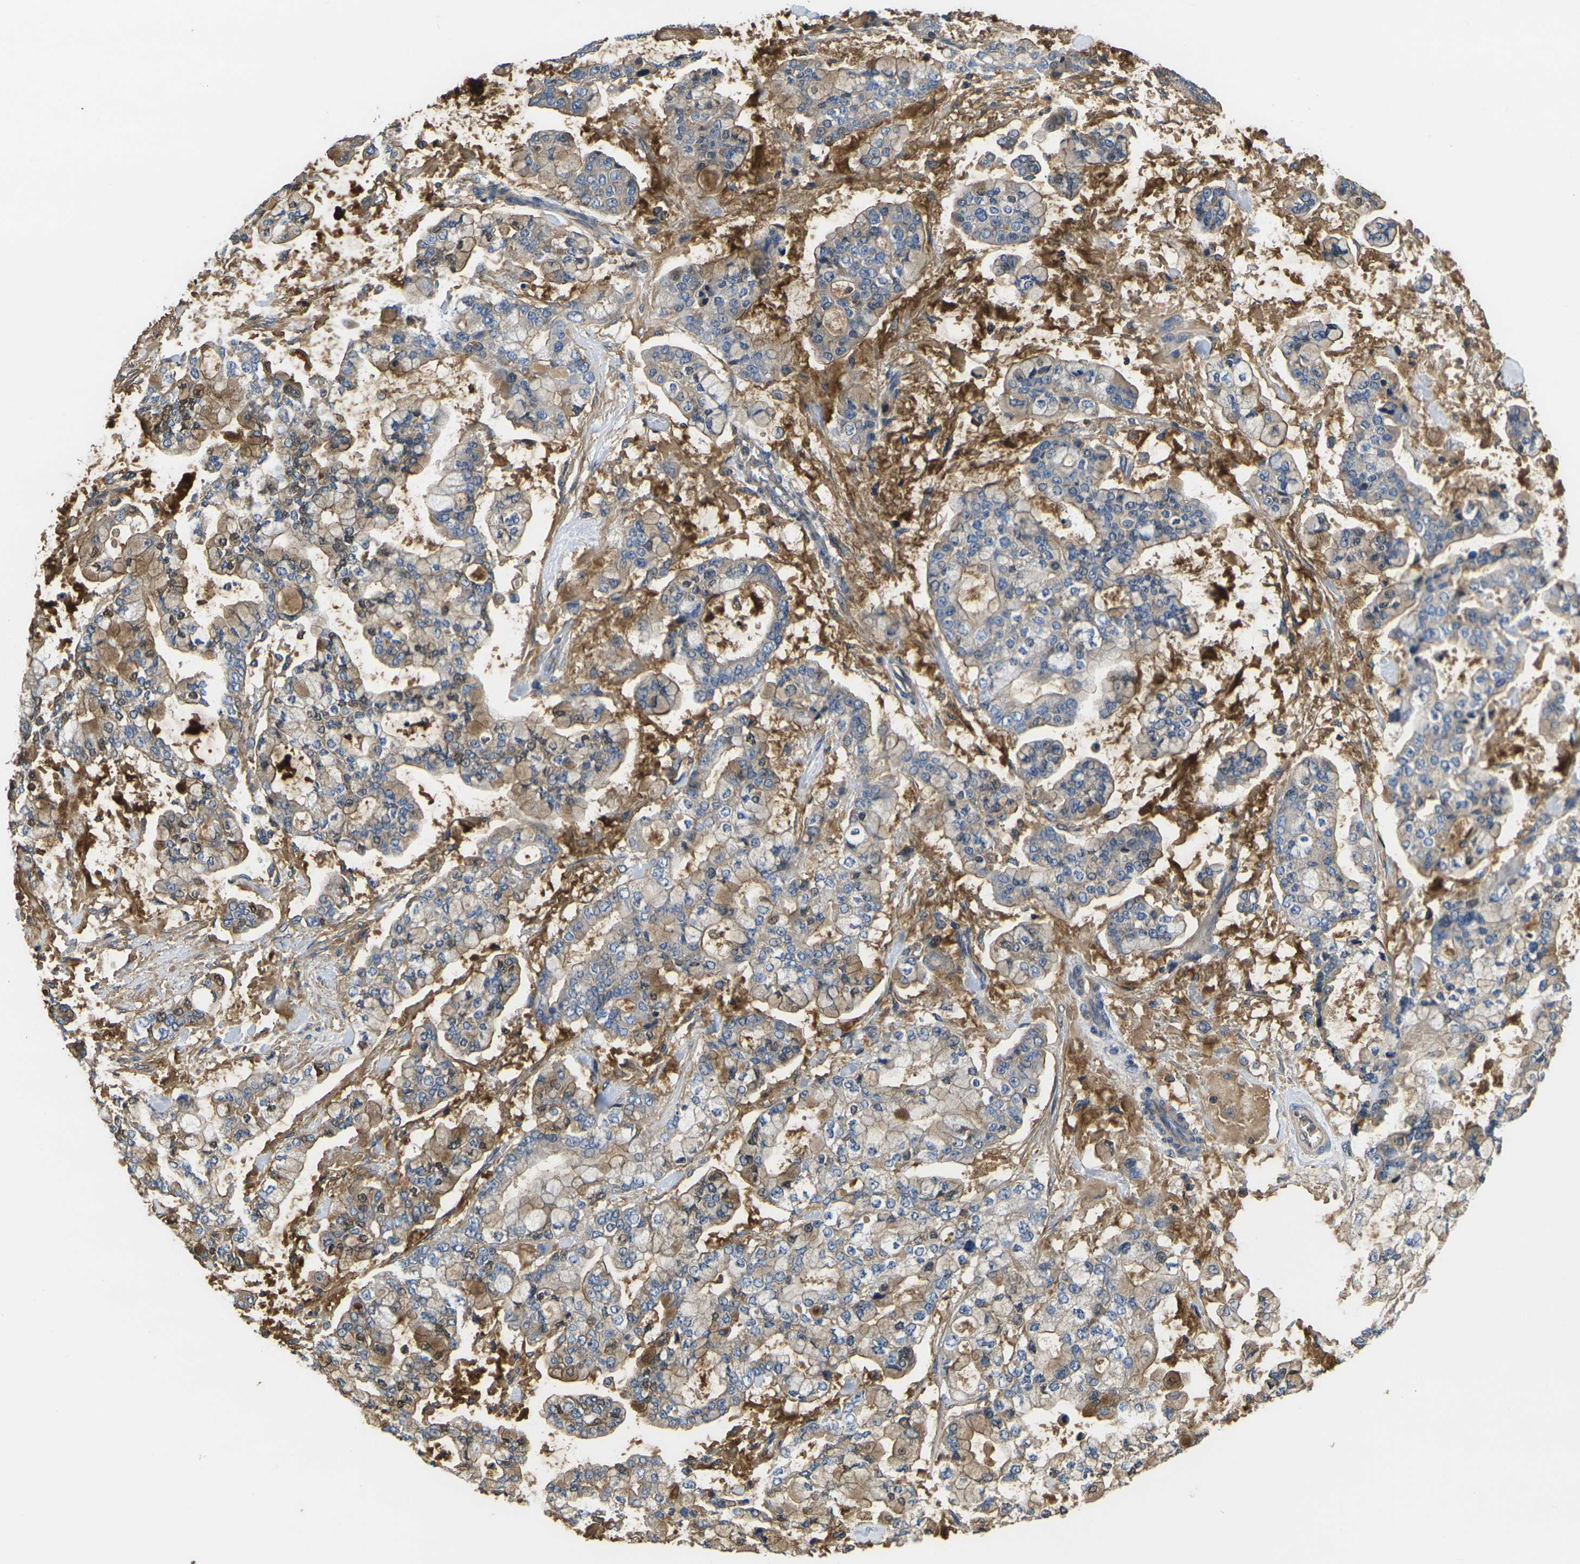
{"staining": {"intensity": "weak", "quantity": ">75%", "location": "cytoplasmic/membranous"}, "tissue": "stomach cancer", "cell_type": "Tumor cells", "image_type": "cancer", "snomed": [{"axis": "morphology", "description": "Normal tissue, NOS"}, {"axis": "morphology", "description": "Adenocarcinoma, NOS"}, {"axis": "topography", "description": "Stomach, upper"}, {"axis": "topography", "description": "Stomach"}], "caption": "There is low levels of weak cytoplasmic/membranous positivity in tumor cells of stomach adenocarcinoma, as demonstrated by immunohistochemical staining (brown color).", "gene": "HSPG2", "patient": {"sex": "male", "age": 76}}